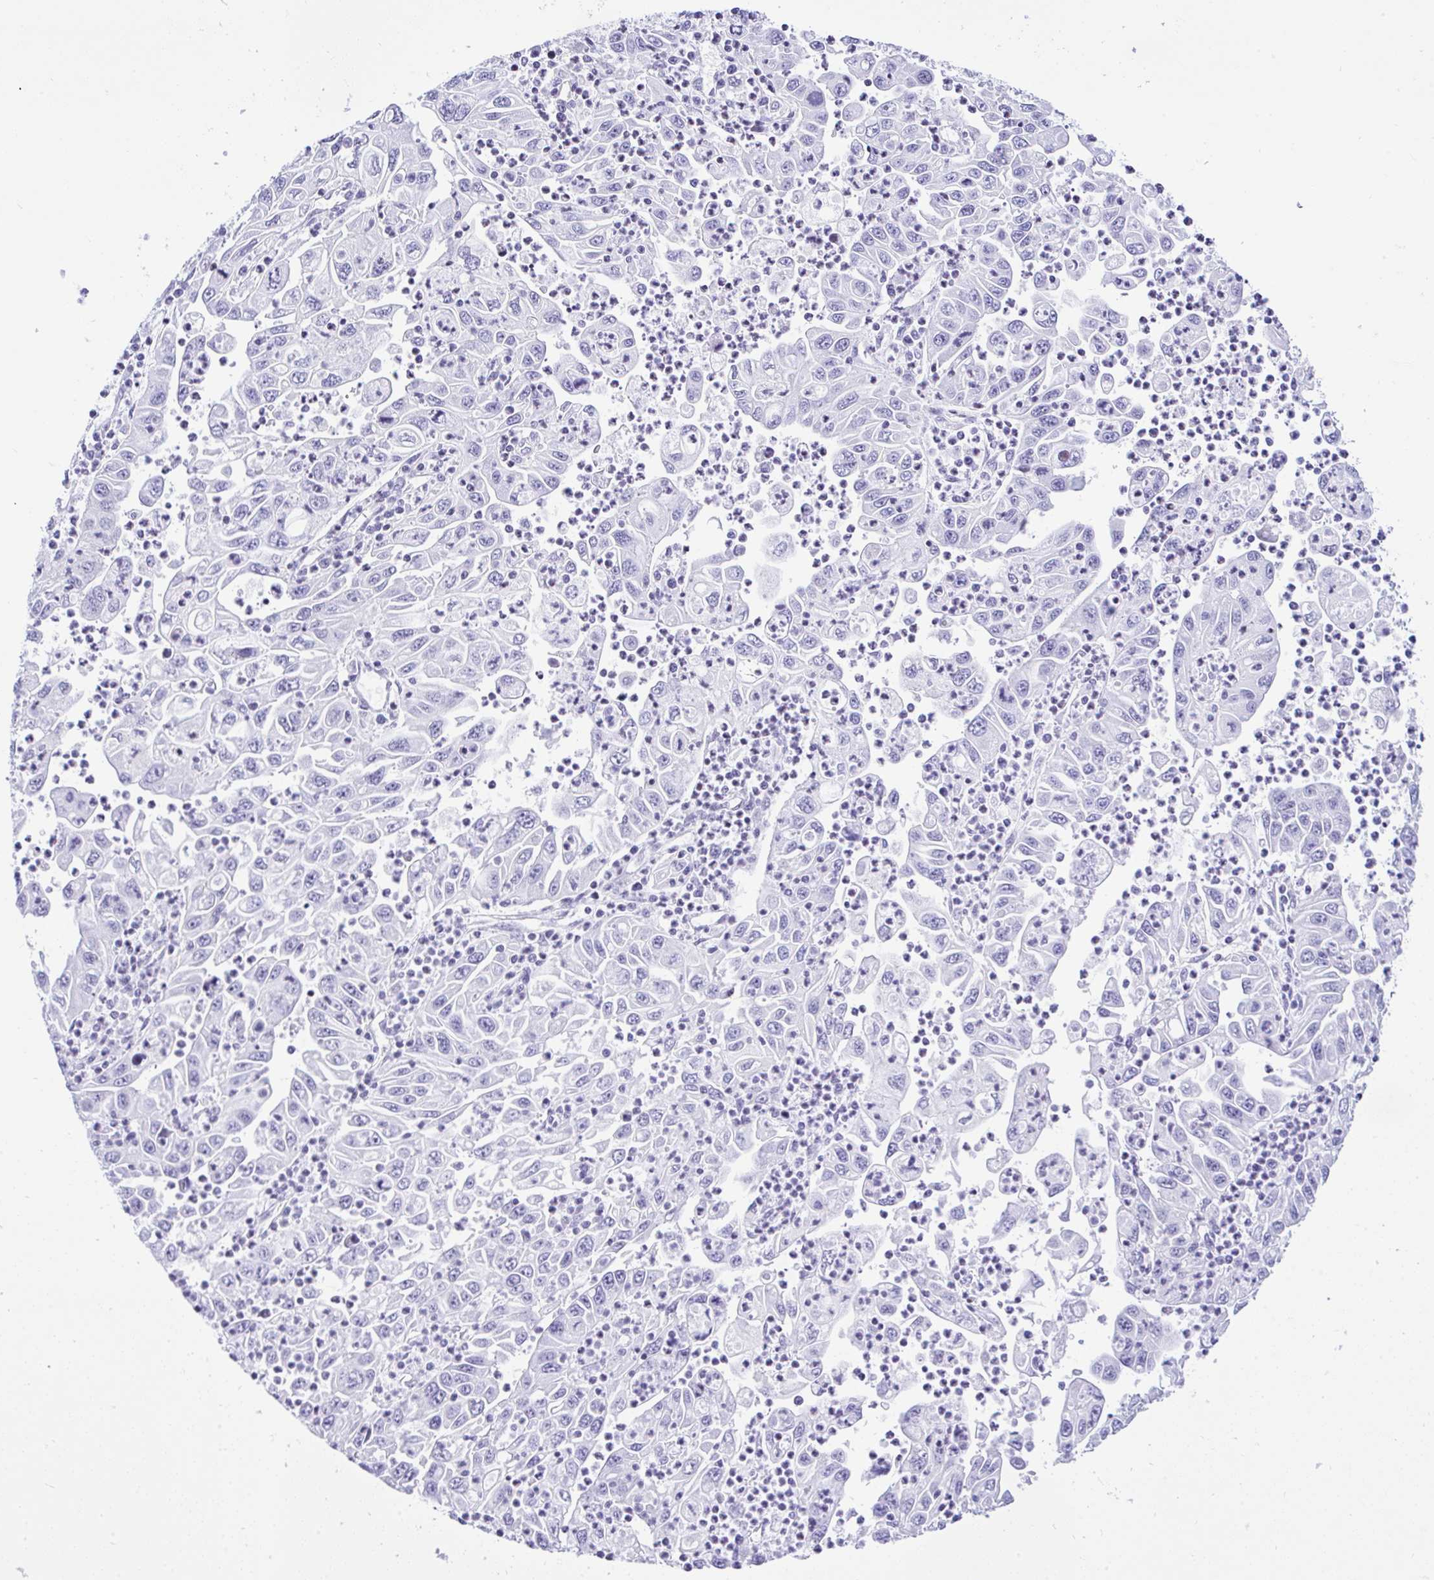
{"staining": {"intensity": "negative", "quantity": "none", "location": "none"}, "tissue": "endometrial cancer", "cell_type": "Tumor cells", "image_type": "cancer", "snomed": [{"axis": "morphology", "description": "Adenocarcinoma, NOS"}, {"axis": "topography", "description": "Uterus"}], "caption": "An image of human endometrial adenocarcinoma is negative for staining in tumor cells. (DAB (3,3'-diaminobenzidine) immunohistochemistry, high magnification).", "gene": "KRT27", "patient": {"sex": "female", "age": 62}}